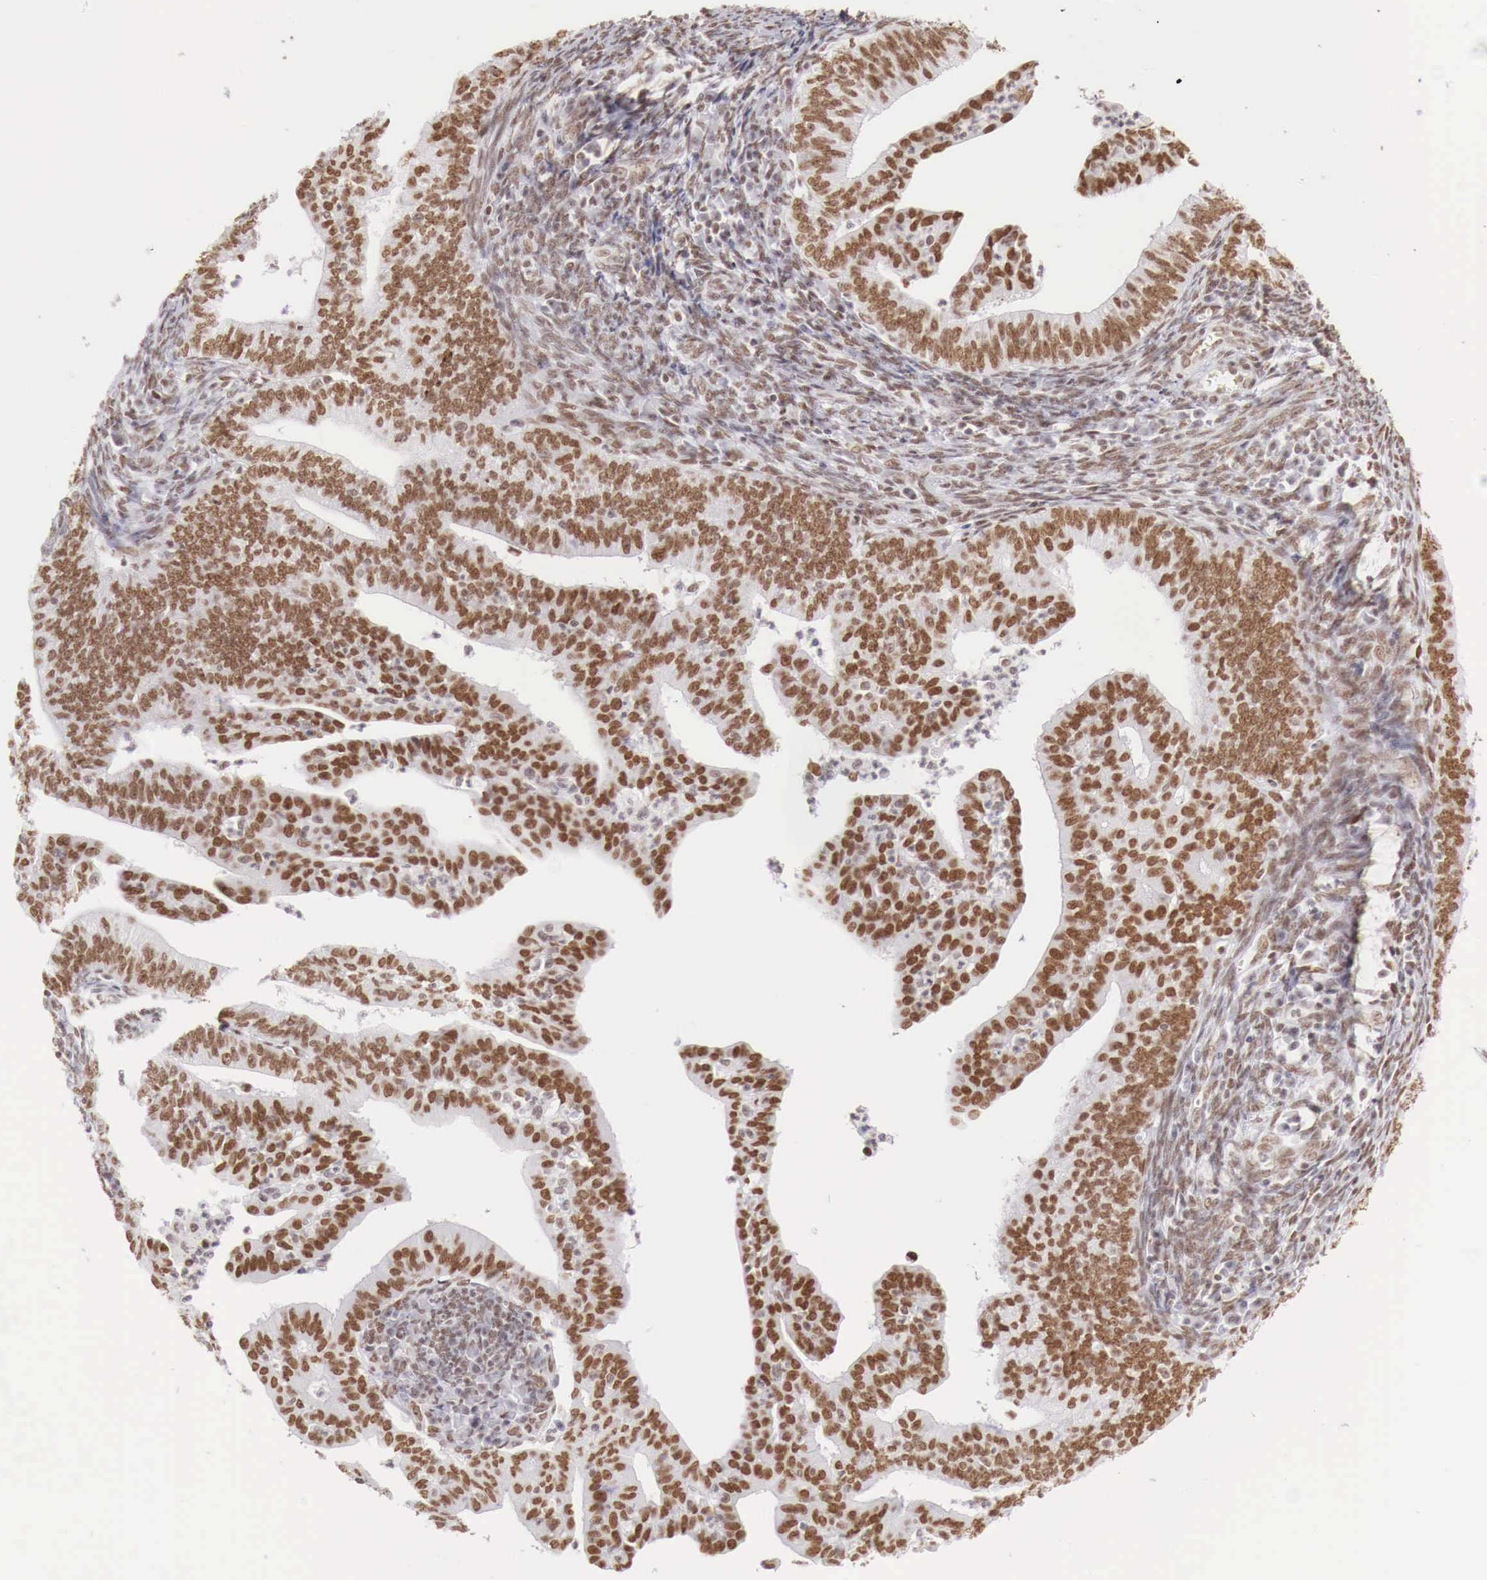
{"staining": {"intensity": "moderate", "quantity": "25%-75%", "location": "nuclear"}, "tissue": "endometrial cancer", "cell_type": "Tumor cells", "image_type": "cancer", "snomed": [{"axis": "morphology", "description": "Adenocarcinoma, NOS"}, {"axis": "topography", "description": "Endometrium"}], "caption": "Protein expression analysis of human endometrial adenocarcinoma reveals moderate nuclear expression in approximately 25%-75% of tumor cells.", "gene": "PHF14", "patient": {"sex": "female", "age": 66}}